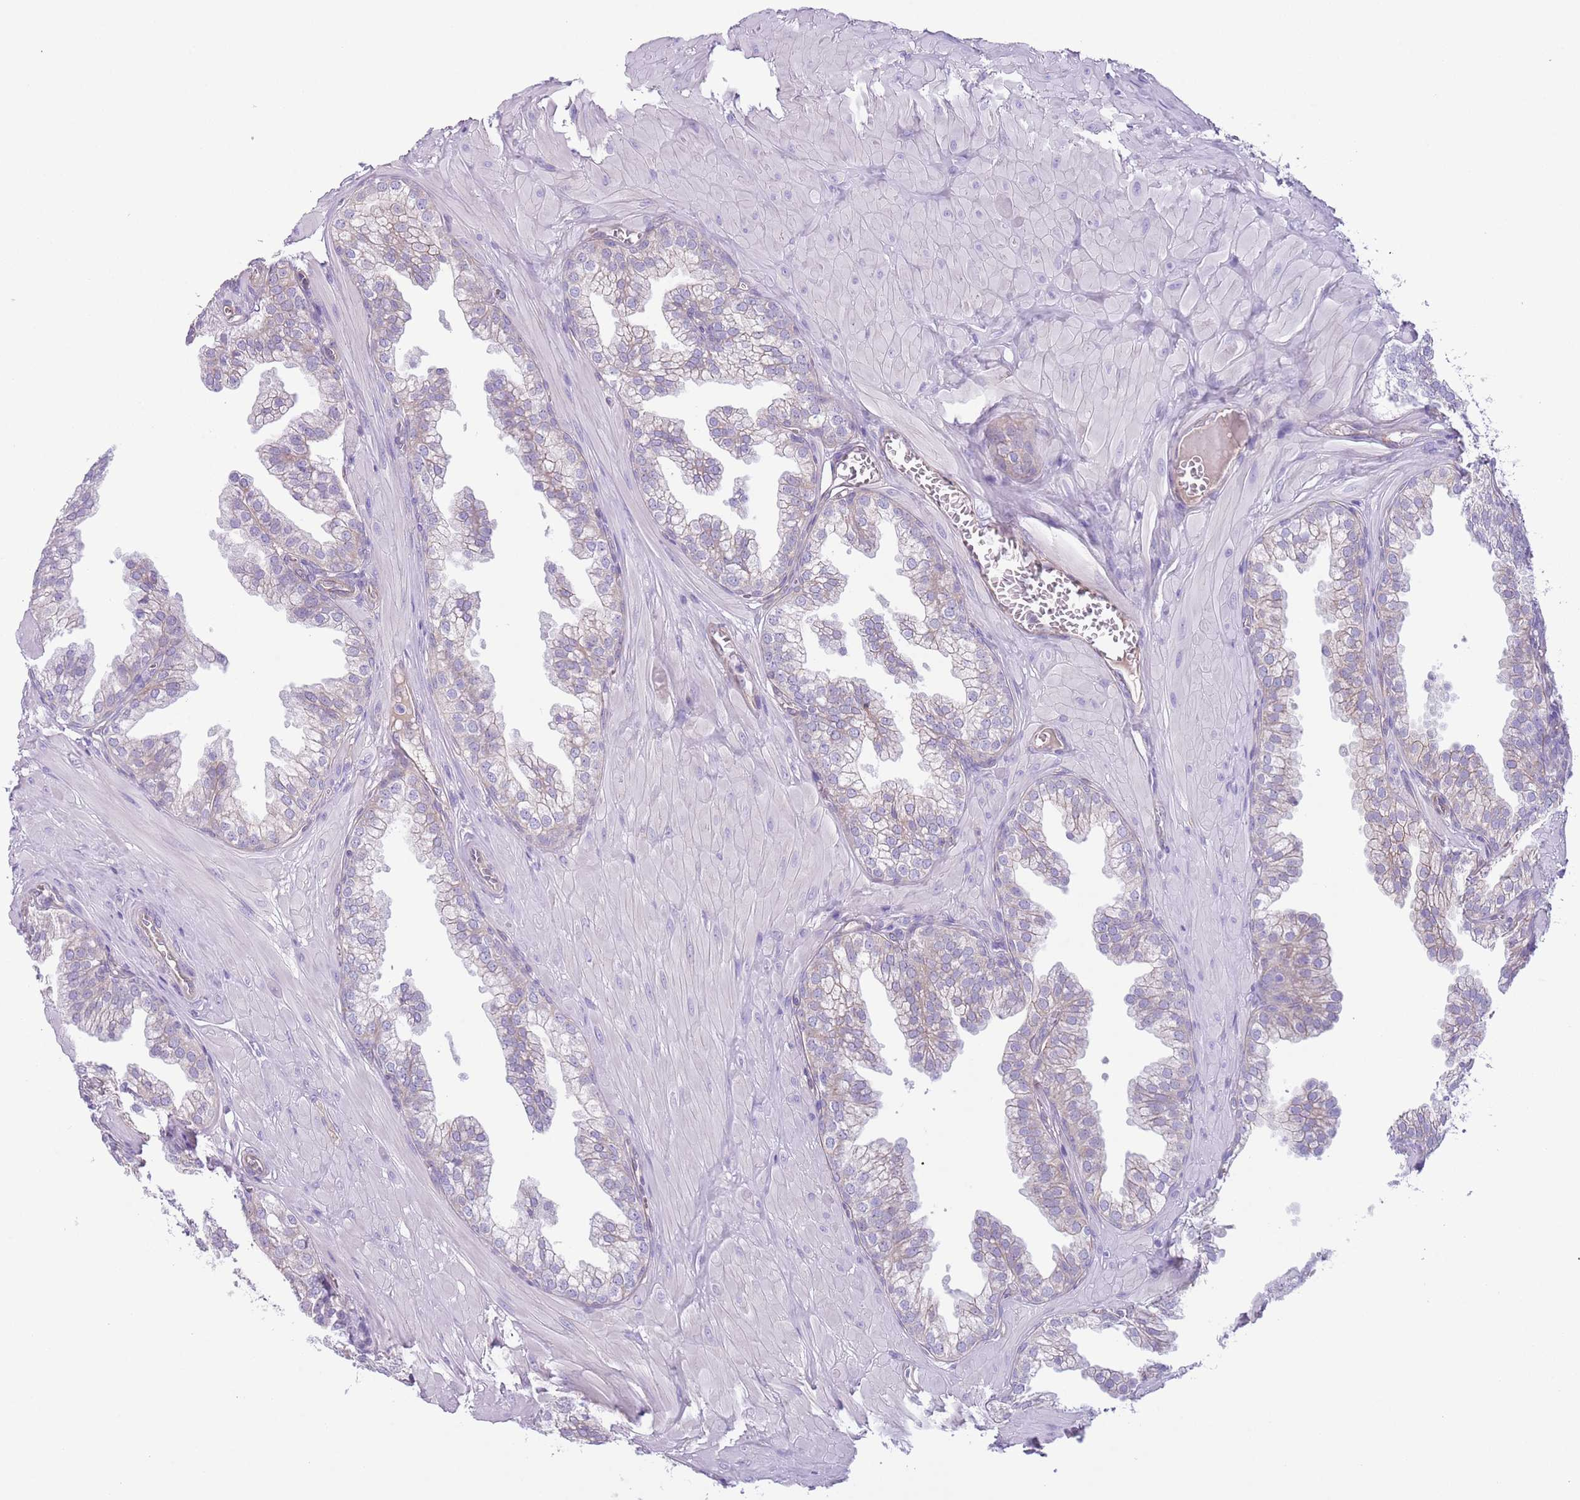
{"staining": {"intensity": "weak", "quantity": "25%-75%", "location": "cytoplasmic/membranous"}, "tissue": "prostate", "cell_type": "Glandular cells", "image_type": "normal", "snomed": [{"axis": "morphology", "description": "Normal tissue, NOS"}, {"axis": "topography", "description": "Prostate"}, {"axis": "topography", "description": "Peripheral nerve tissue"}], "caption": "Normal prostate displays weak cytoplasmic/membranous staining in approximately 25%-75% of glandular cells.", "gene": "RBP3", "patient": {"sex": "male", "age": 55}}